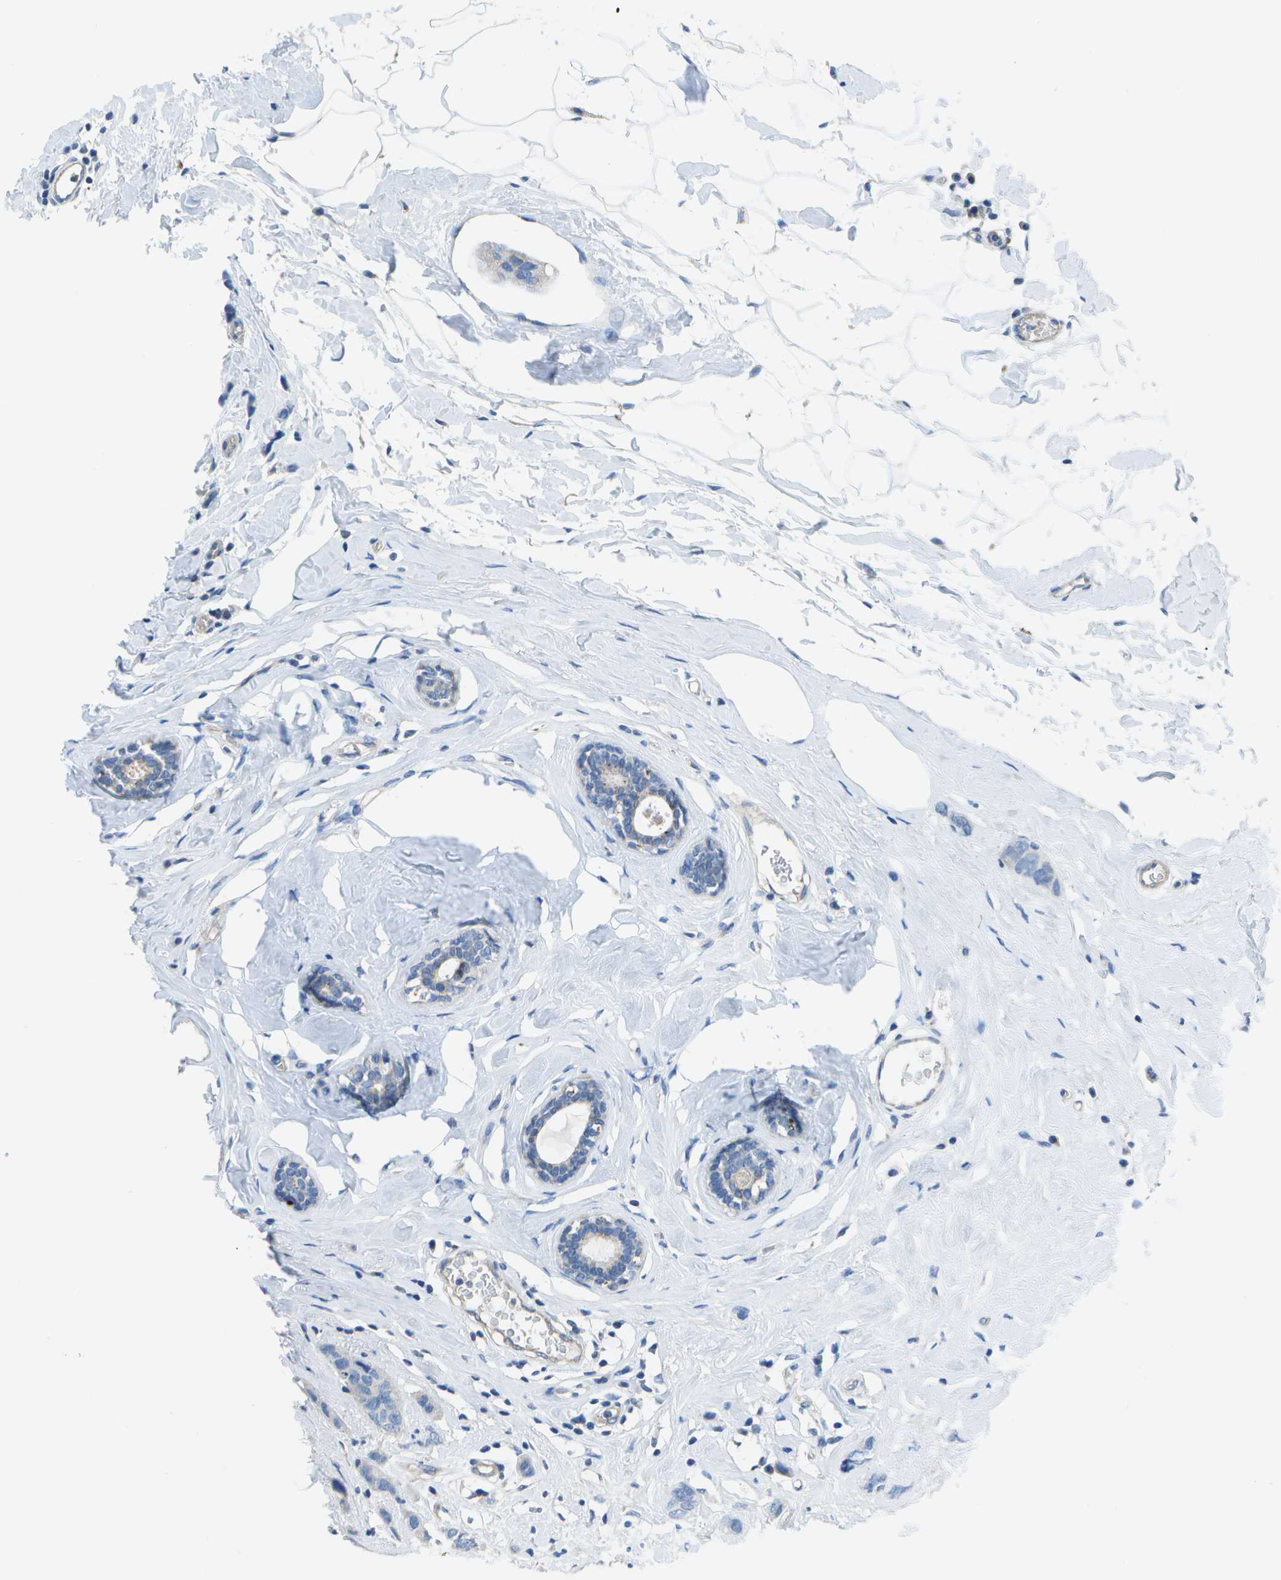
{"staining": {"intensity": "negative", "quantity": "none", "location": "none"}, "tissue": "breast cancer", "cell_type": "Tumor cells", "image_type": "cancer", "snomed": [{"axis": "morphology", "description": "Normal tissue, NOS"}, {"axis": "morphology", "description": "Duct carcinoma"}, {"axis": "topography", "description": "Breast"}], "caption": "Human infiltrating ductal carcinoma (breast) stained for a protein using IHC reveals no positivity in tumor cells.", "gene": "DCT", "patient": {"sex": "female", "age": 50}}